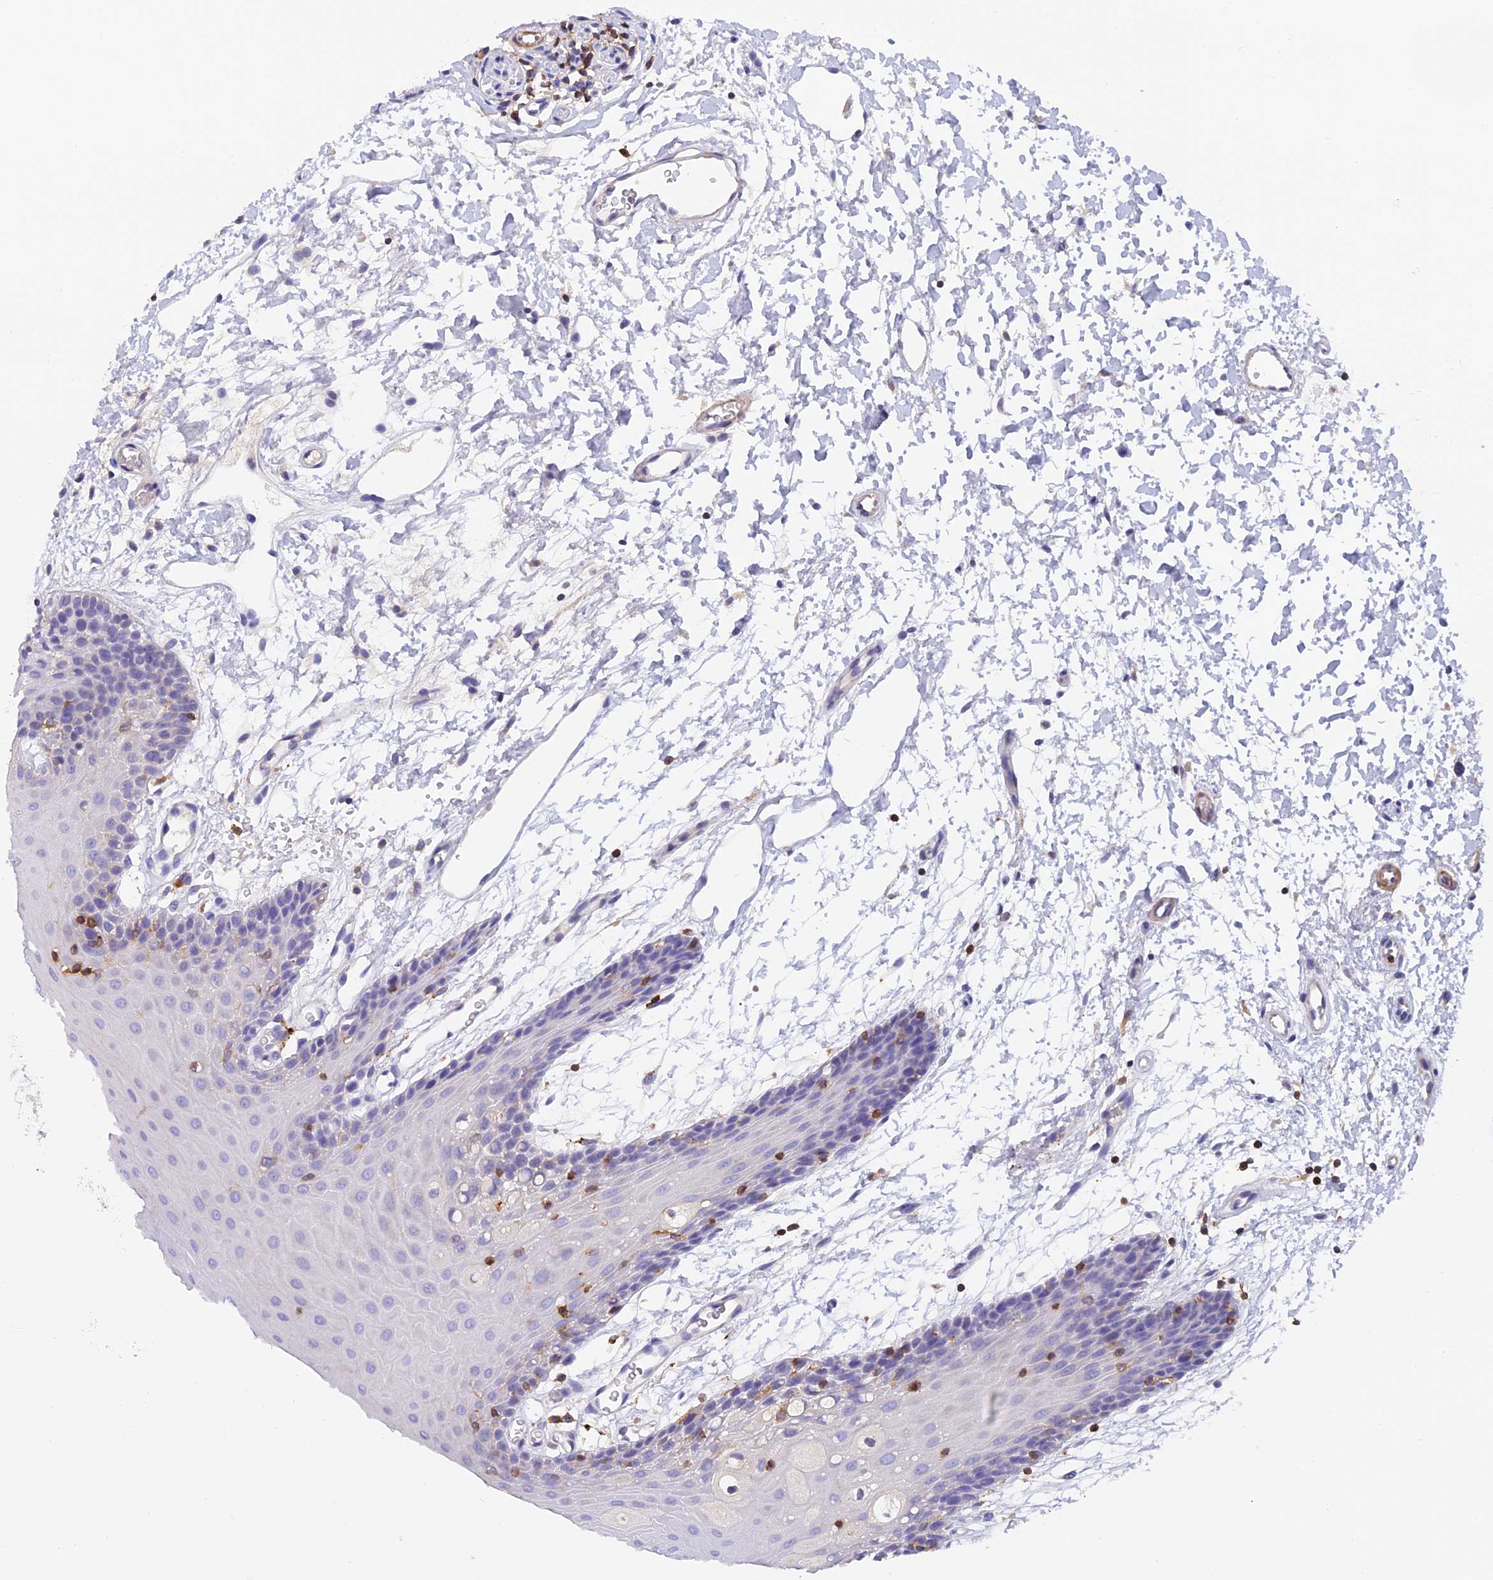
{"staining": {"intensity": "negative", "quantity": "none", "location": "none"}, "tissue": "oral mucosa", "cell_type": "Squamous epithelial cells", "image_type": "normal", "snomed": [{"axis": "morphology", "description": "Normal tissue, NOS"}, {"axis": "topography", "description": "Skeletal muscle"}, {"axis": "topography", "description": "Oral tissue"}, {"axis": "topography", "description": "Salivary gland"}, {"axis": "topography", "description": "Peripheral nerve tissue"}], "caption": "High power microscopy histopathology image of an IHC micrograph of benign oral mucosa, revealing no significant staining in squamous epithelial cells.", "gene": "LPXN", "patient": {"sex": "male", "age": 54}}